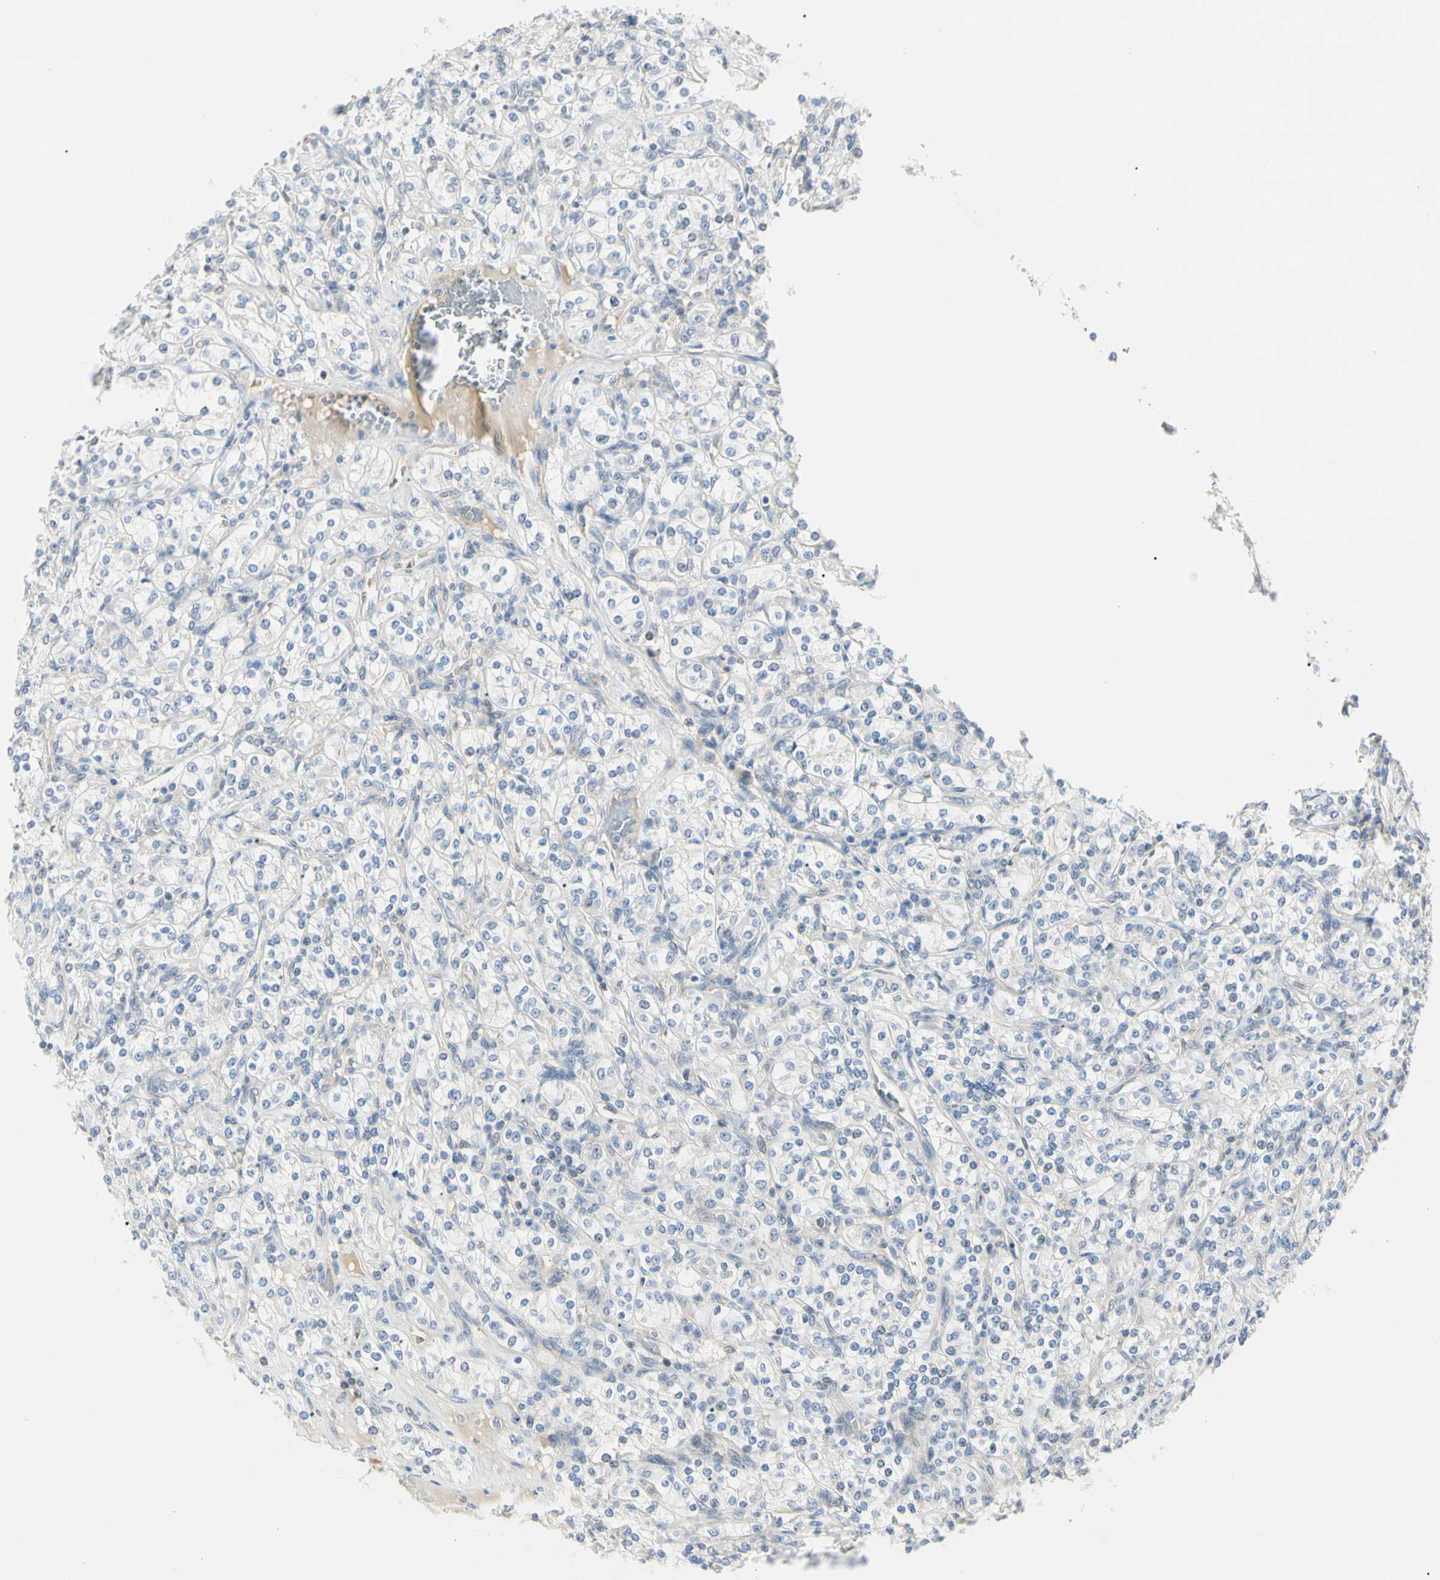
{"staining": {"intensity": "negative", "quantity": "none", "location": "none"}, "tissue": "renal cancer", "cell_type": "Tumor cells", "image_type": "cancer", "snomed": [{"axis": "morphology", "description": "Adenocarcinoma, NOS"}, {"axis": "topography", "description": "Kidney"}], "caption": "IHC image of neoplastic tissue: renal cancer stained with DAB (3,3'-diaminobenzidine) shows no significant protein staining in tumor cells. (Brightfield microscopy of DAB (3,3'-diaminobenzidine) immunohistochemistry at high magnification).", "gene": "NFKB2", "patient": {"sex": "male", "age": 77}}